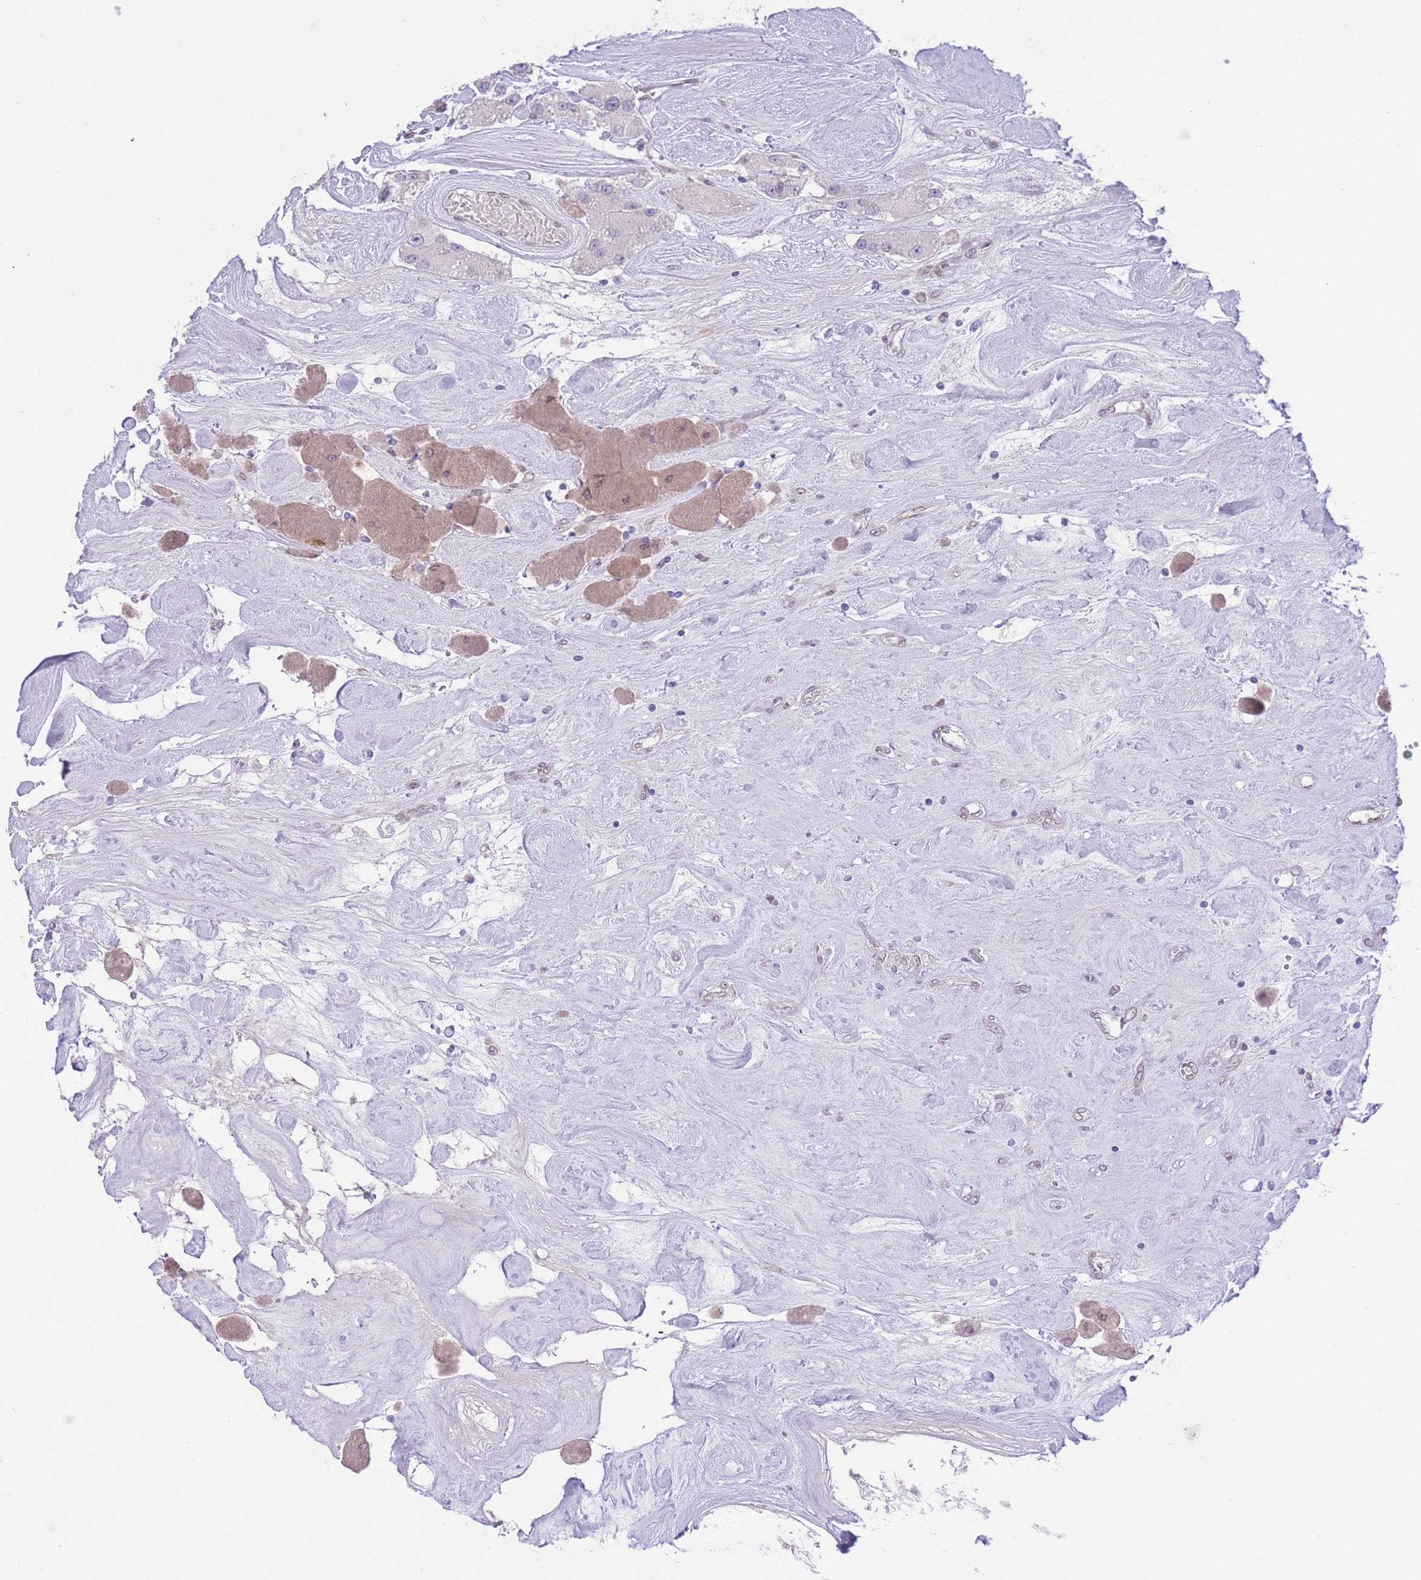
{"staining": {"intensity": "negative", "quantity": "none", "location": "none"}, "tissue": "carcinoid", "cell_type": "Tumor cells", "image_type": "cancer", "snomed": [{"axis": "morphology", "description": "Carcinoid, malignant, NOS"}, {"axis": "topography", "description": "Pancreas"}], "caption": "The micrograph shows no significant positivity in tumor cells of carcinoid.", "gene": "OR10AD1", "patient": {"sex": "male", "age": 41}}